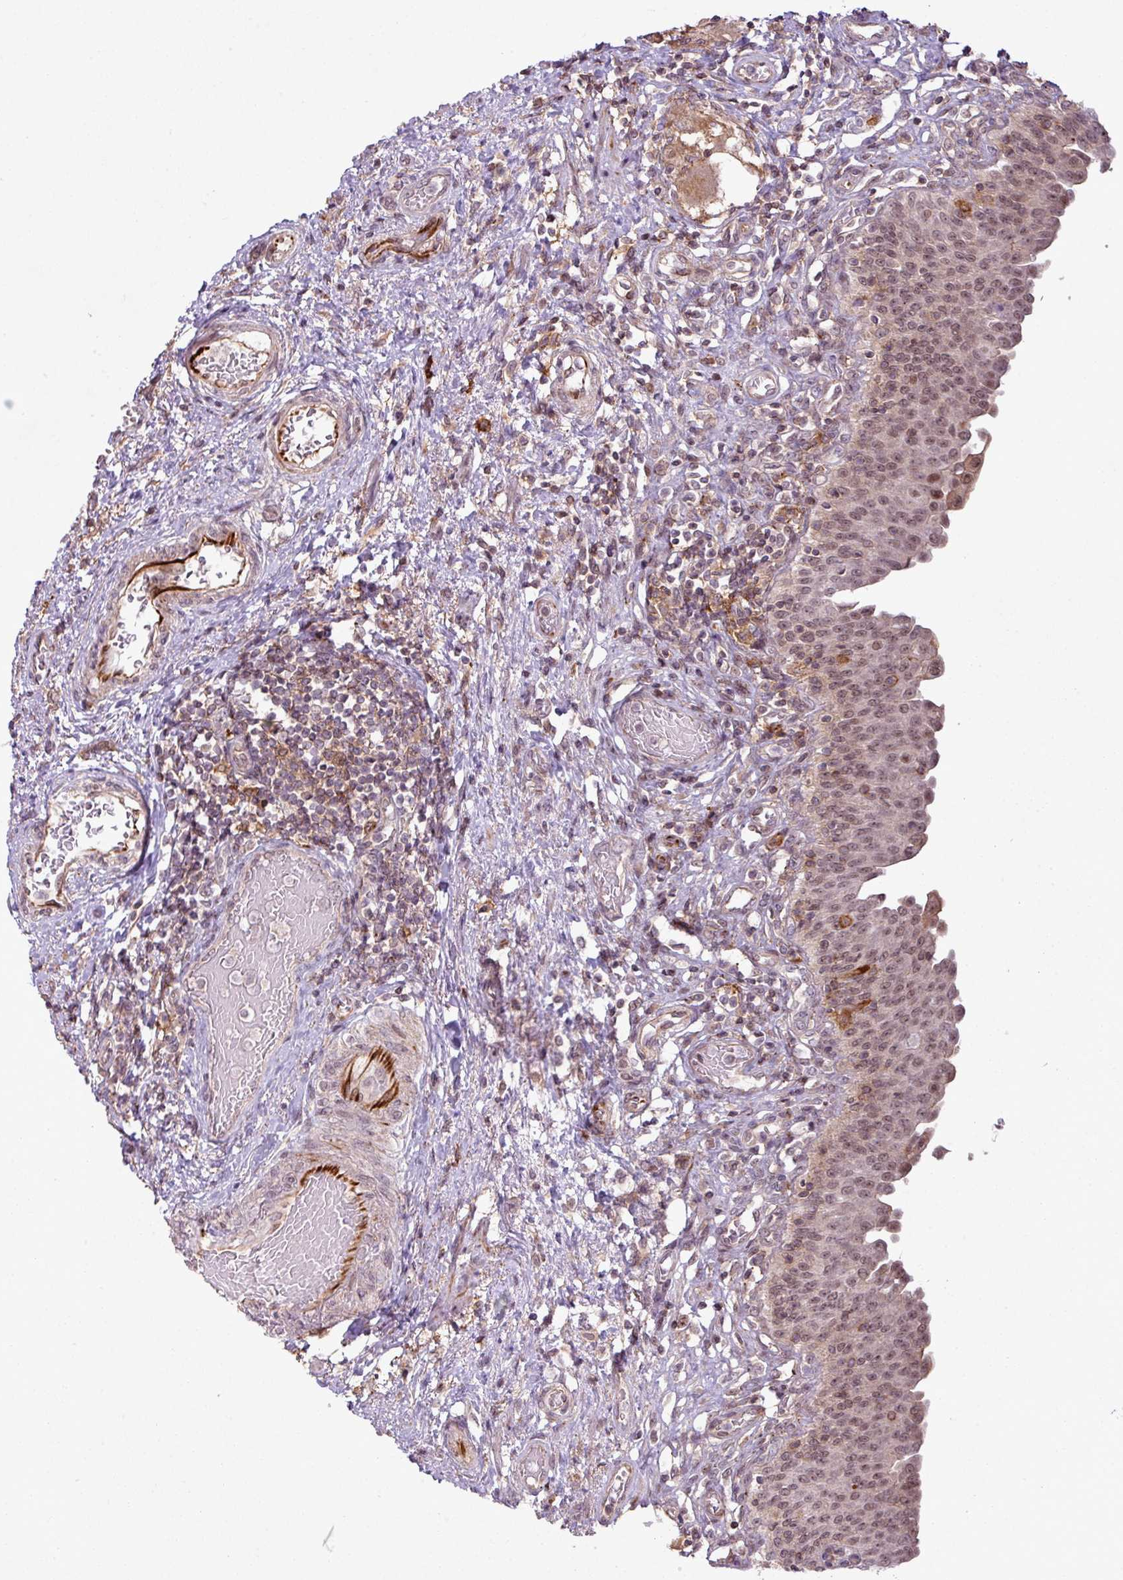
{"staining": {"intensity": "moderate", "quantity": ">75%", "location": "nuclear"}, "tissue": "urinary bladder", "cell_type": "Urothelial cells", "image_type": "normal", "snomed": [{"axis": "morphology", "description": "Normal tissue, NOS"}, {"axis": "topography", "description": "Urinary bladder"}], "caption": "Human urinary bladder stained with a brown dye reveals moderate nuclear positive staining in approximately >75% of urothelial cells.", "gene": "ZC2HC1C", "patient": {"sex": "male", "age": 71}}